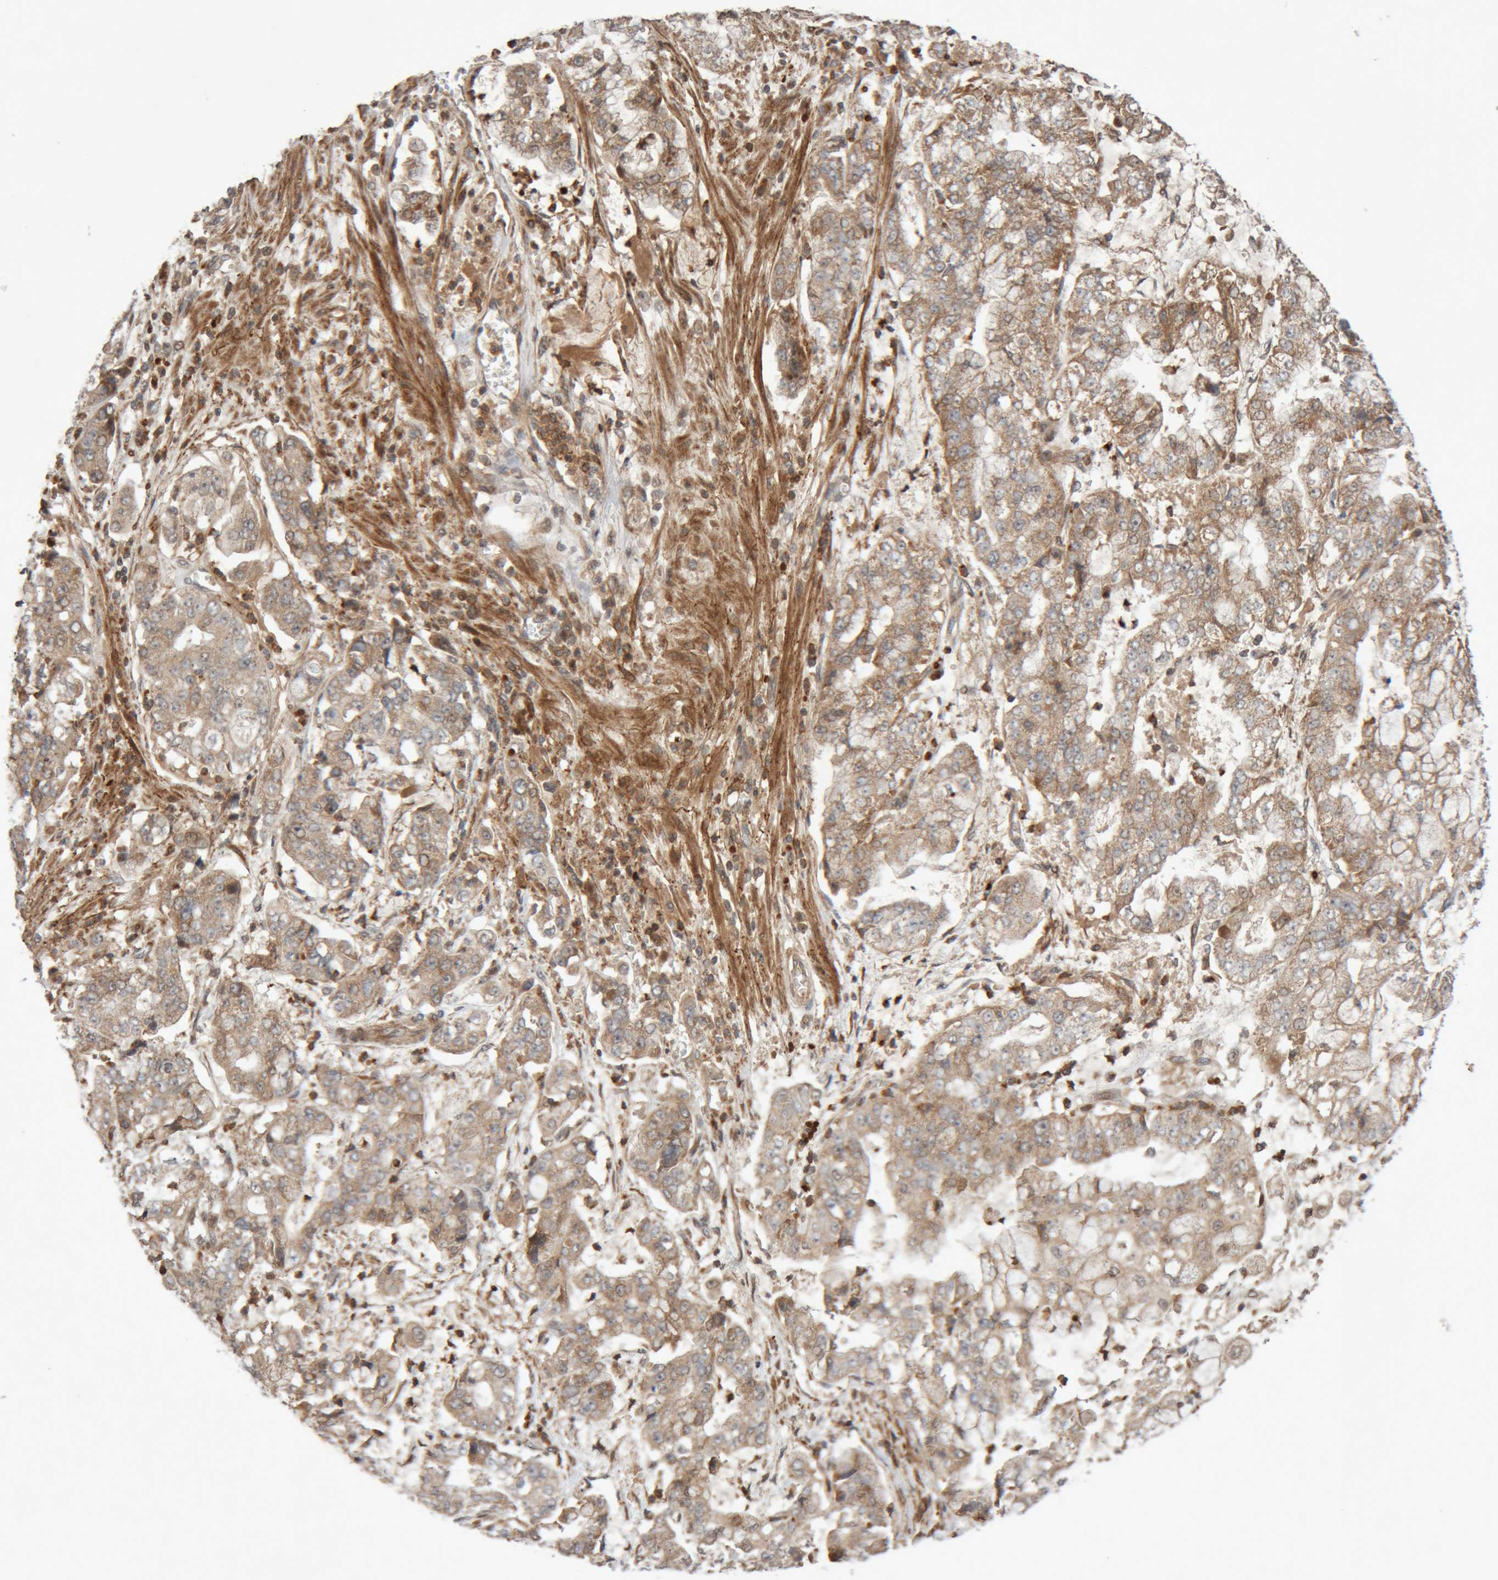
{"staining": {"intensity": "weak", "quantity": ">75%", "location": "cytoplasmic/membranous"}, "tissue": "stomach cancer", "cell_type": "Tumor cells", "image_type": "cancer", "snomed": [{"axis": "morphology", "description": "Adenocarcinoma, NOS"}, {"axis": "topography", "description": "Stomach"}], "caption": "Stomach adenocarcinoma stained with a brown dye reveals weak cytoplasmic/membranous positive expression in approximately >75% of tumor cells.", "gene": "KIF21B", "patient": {"sex": "male", "age": 76}}